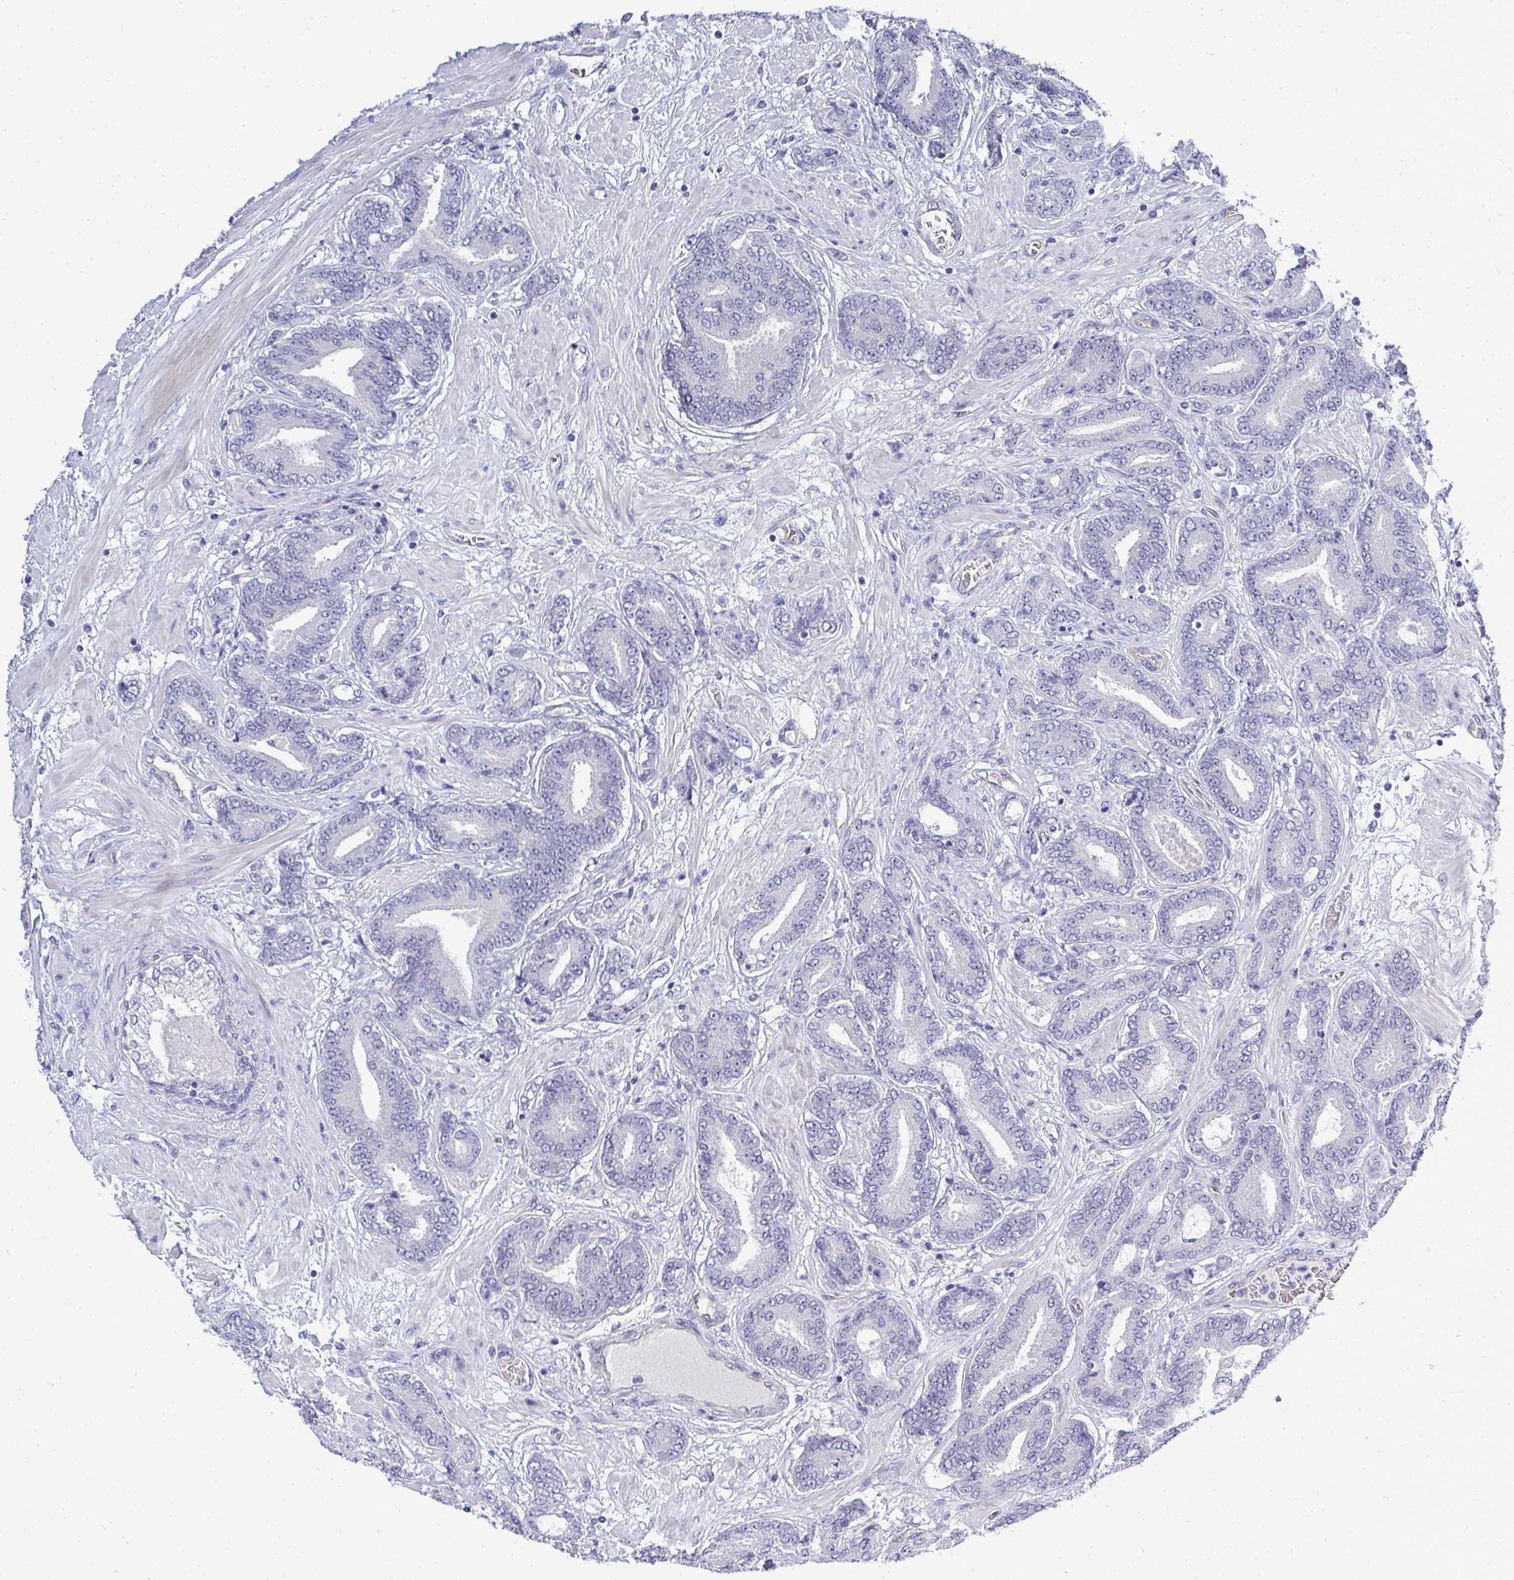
{"staining": {"intensity": "negative", "quantity": "none", "location": "none"}, "tissue": "prostate cancer", "cell_type": "Tumor cells", "image_type": "cancer", "snomed": [{"axis": "morphology", "description": "Adenocarcinoma, High grade"}, {"axis": "topography", "description": "Prostate"}], "caption": "This photomicrograph is of prostate cancer (adenocarcinoma (high-grade)) stained with IHC to label a protein in brown with the nuclei are counter-stained blue. There is no staining in tumor cells. Brightfield microscopy of IHC stained with DAB (brown) and hematoxylin (blue), captured at high magnification.", "gene": "TMEM82", "patient": {"sex": "male", "age": 62}}